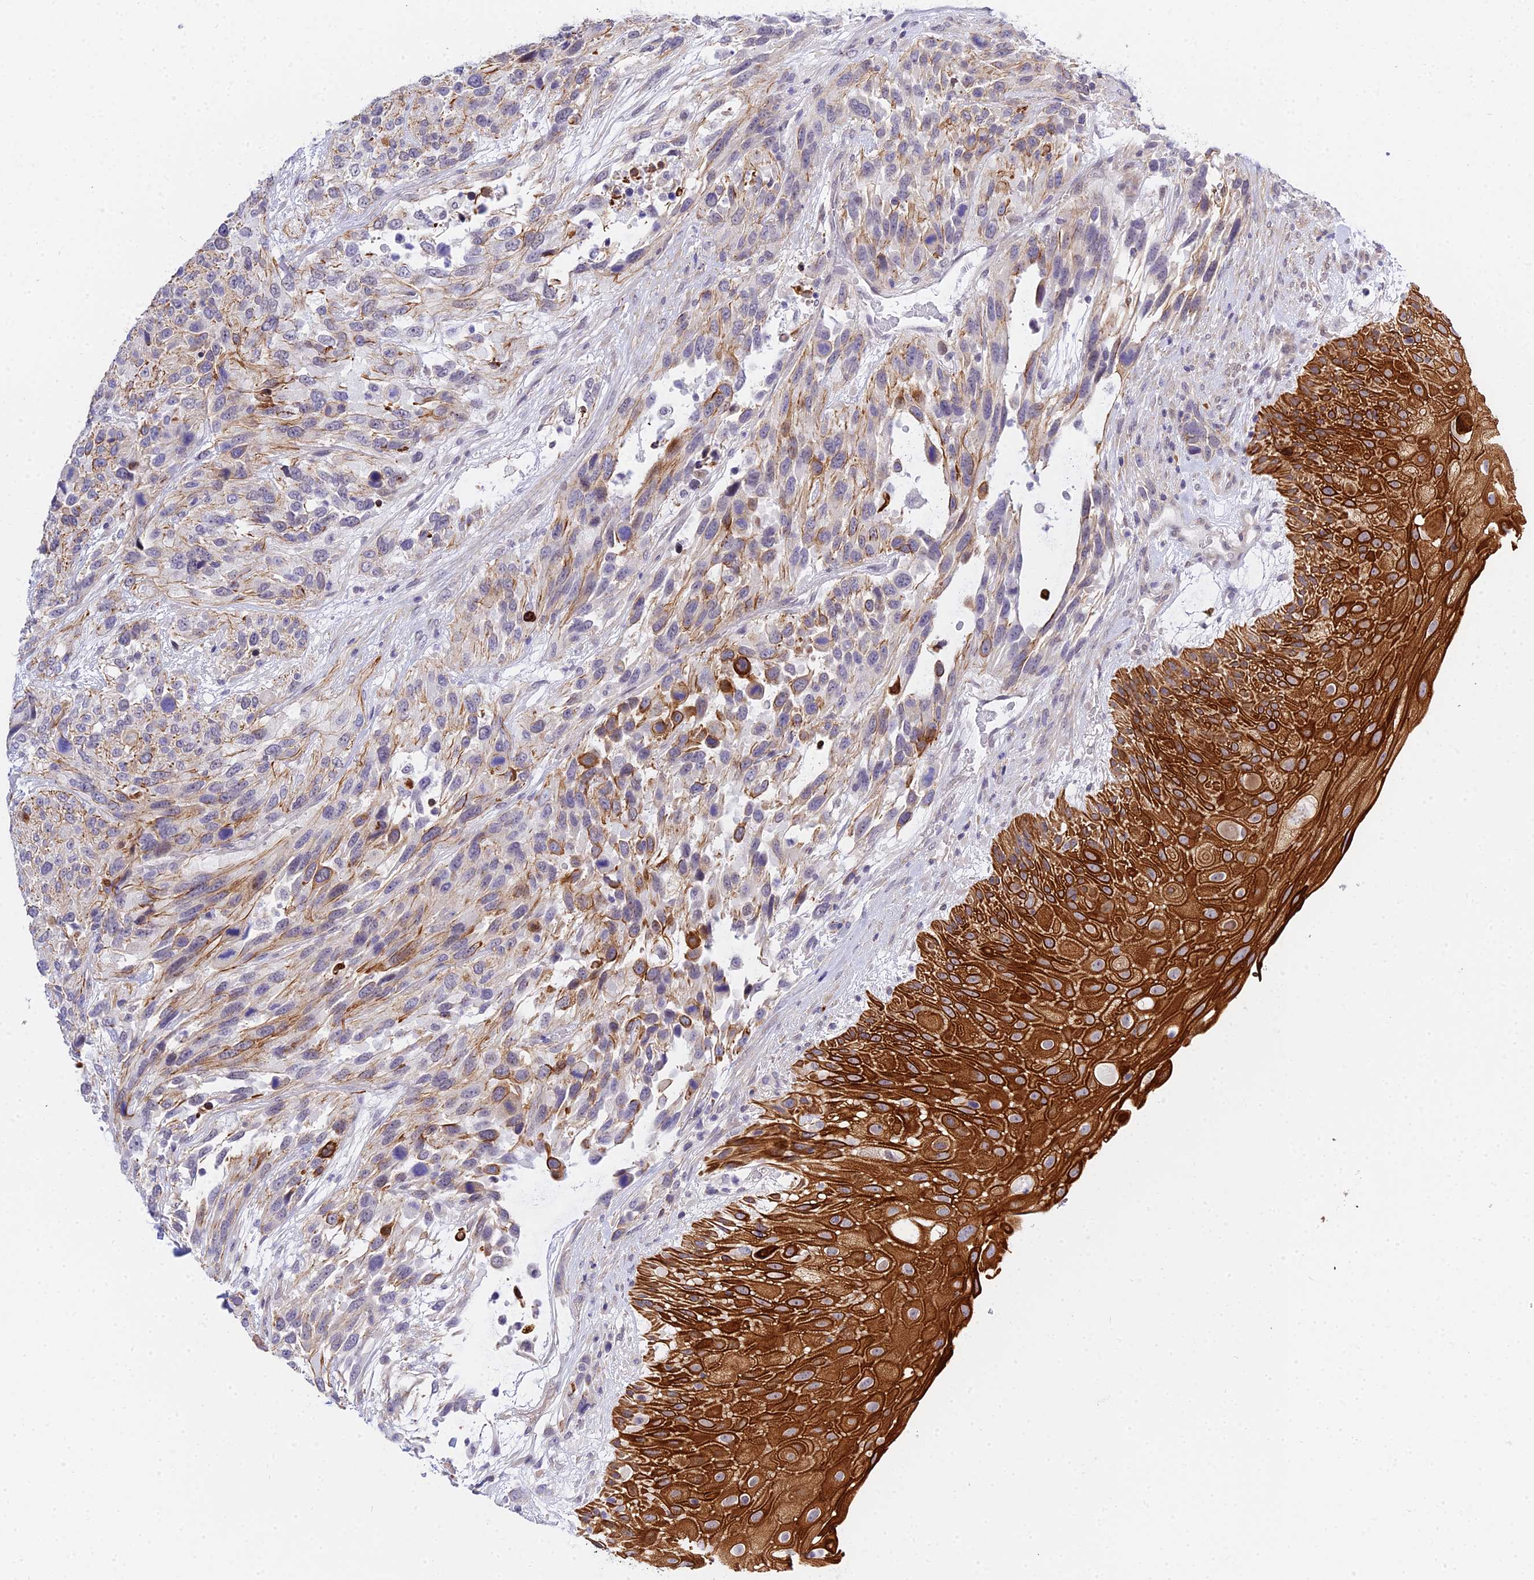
{"staining": {"intensity": "moderate", "quantity": "25%-75%", "location": "cytoplasmic/membranous"}, "tissue": "urothelial cancer", "cell_type": "Tumor cells", "image_type": "cancer", "snomed": [{"axis": "morphology", "description": "Urothelial carcinoma, High grade"}, {"axis": "topography", "description": "Urinary bladder"}], "caption": "Protein staining demonstrates moderate cytoplasmic/membranous positivity in about 25%-75% of tumor cells in urothelial cancer.", "gene": "ZNF628", "patient": {"sex": "female", "age": 70}}